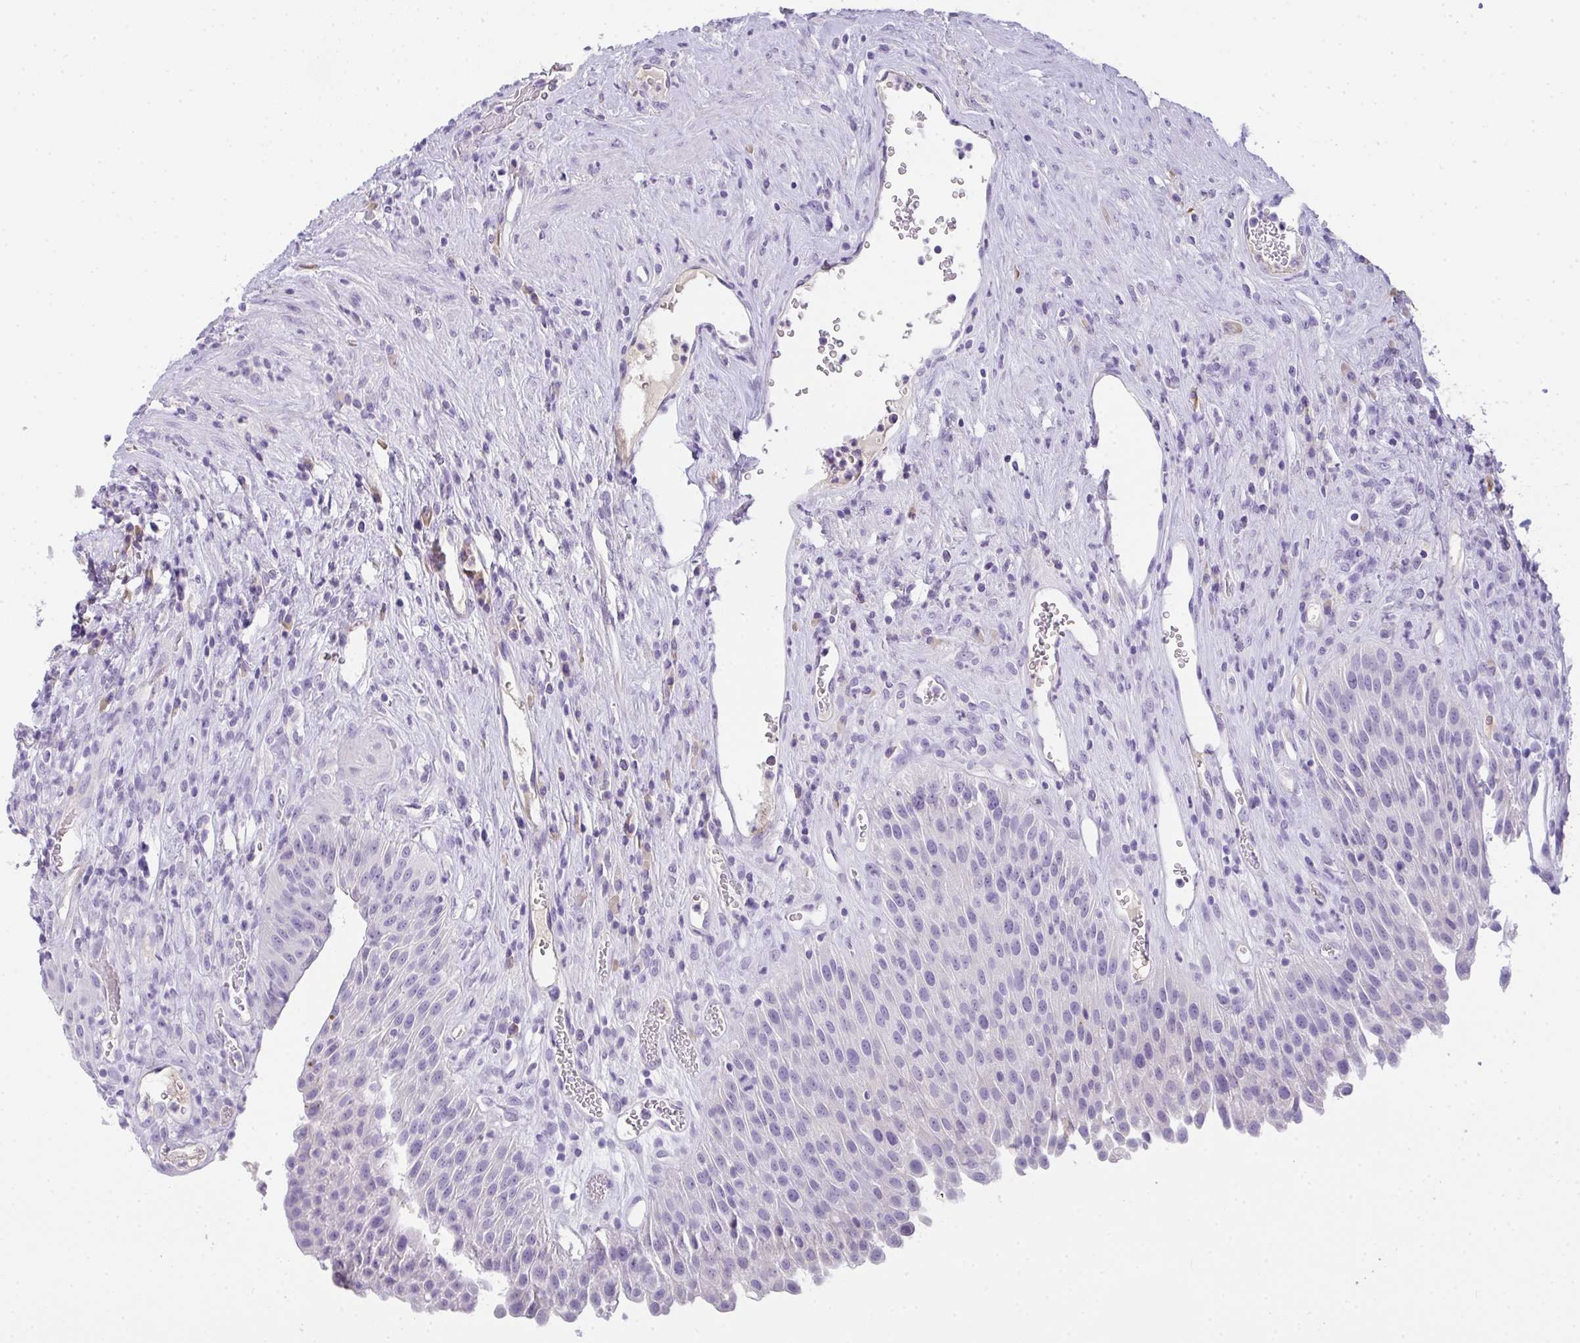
{"staining": {"intensity": "negative", "quantity": "none", "location": "none"}, "tissue": "urinary bladder", "cell_type": "Urothelial cells", "image_type": "normal", "snomed": [{"axis": "morphology", "description": "Normal tissue, NOS"}, {"axis": "topography", "description": "Urinary bladder"}], "caption": "Human urinary bladder stained for a protein using IHC displays no positivity in urothelial cells.", "gene": "COX7B", "patient": {"sex": "female", "age": 56}}